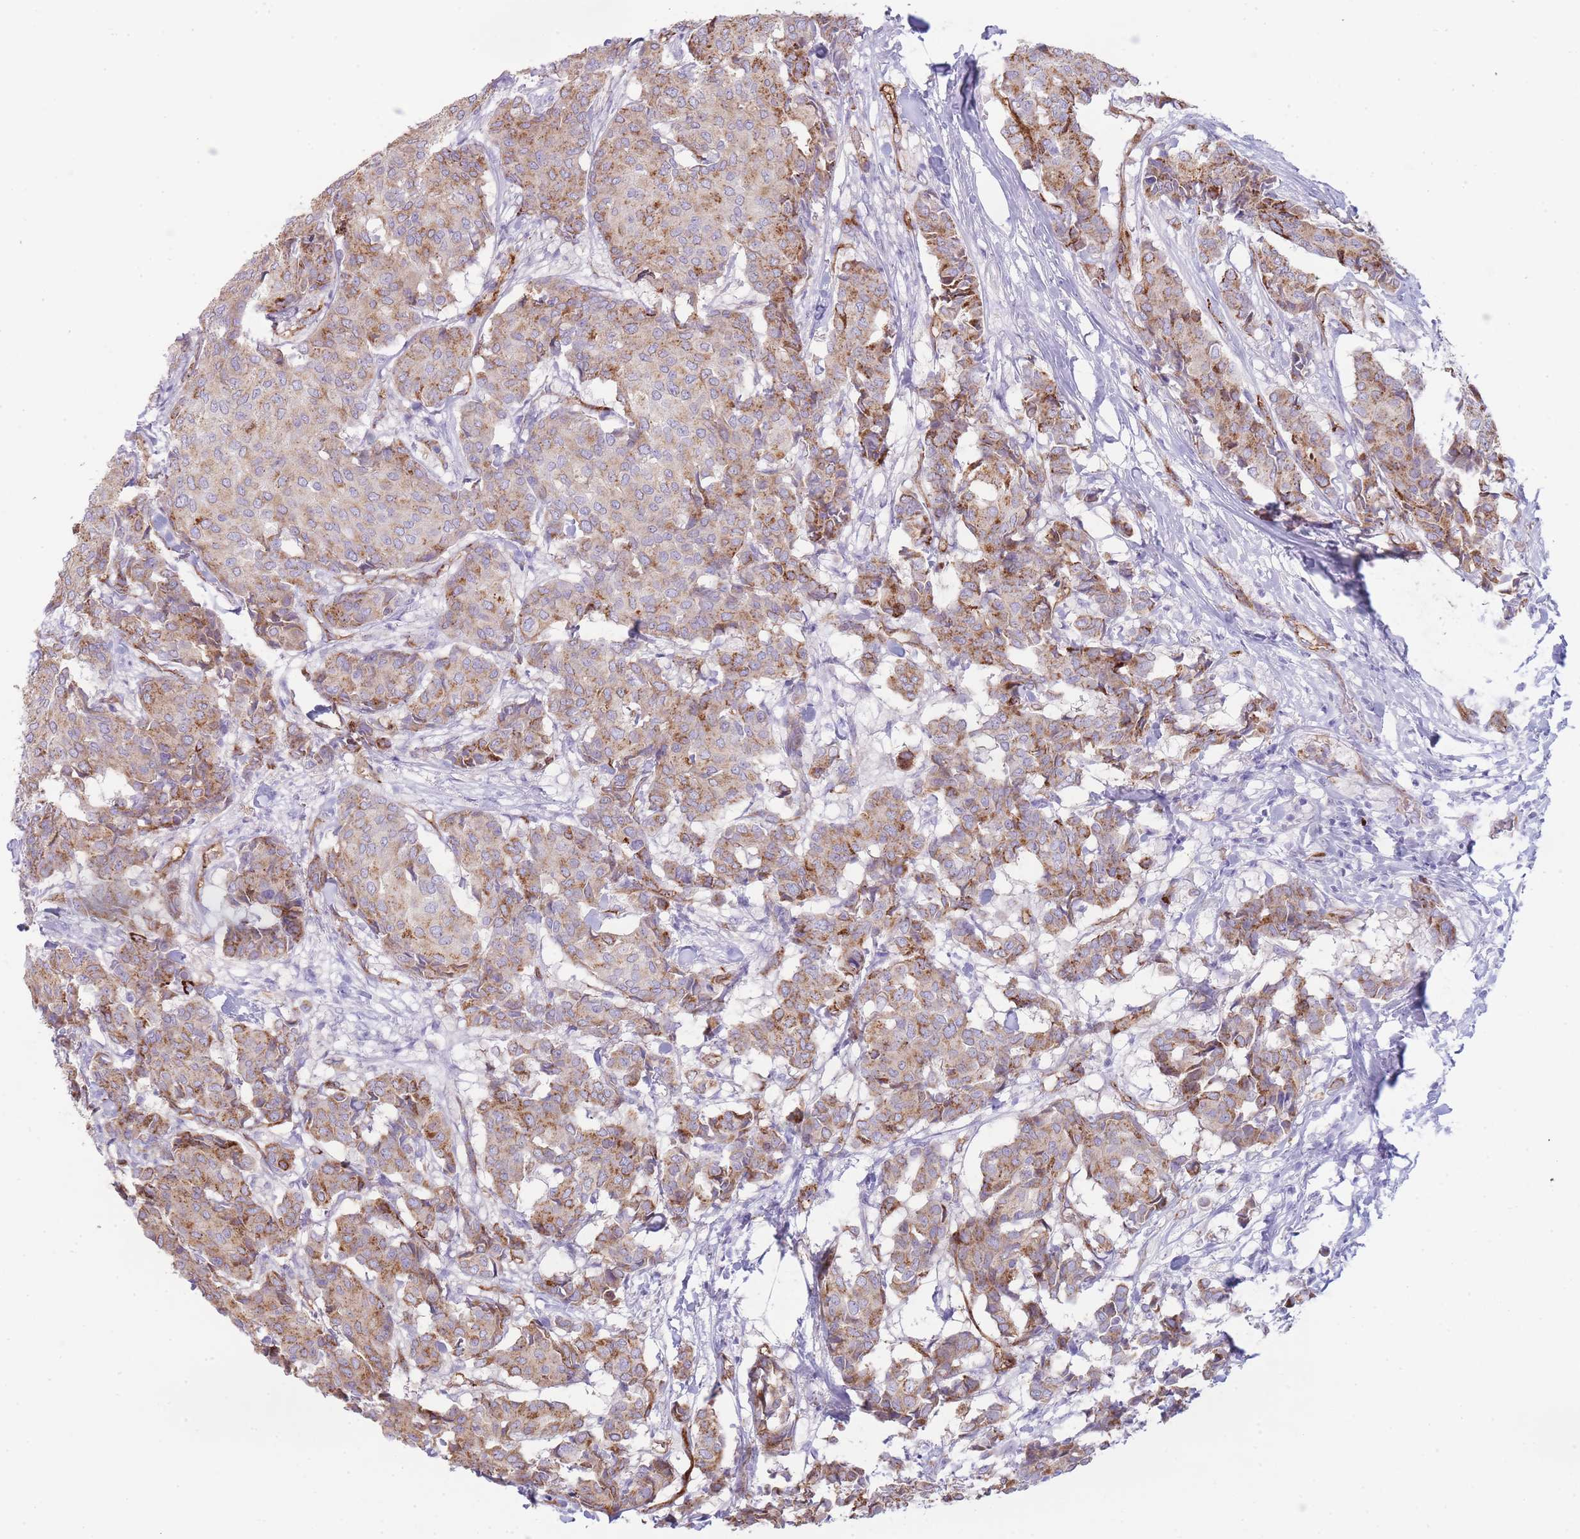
{"staining": {"intensity": "moderate", "quantity": "25%-75%", "location": "cytoplasmic/membranous"}, "tissue": "breast cancer", "cell_type": "Tumor cells", "image_type": "cancer", "snomed": [{"axis": "morphology", "description": "Duct carcinoma"}, {"axis": "topography", "description": "Breast"}], "caption": "An image of human breast infiltrating ductal carcinoma stained for a protein demonstrates moderate cytoplasmic/membranous brown staining in tumor cells.", "gene": "UTP14A", "patient": {"sex": "female", "age": 75}}